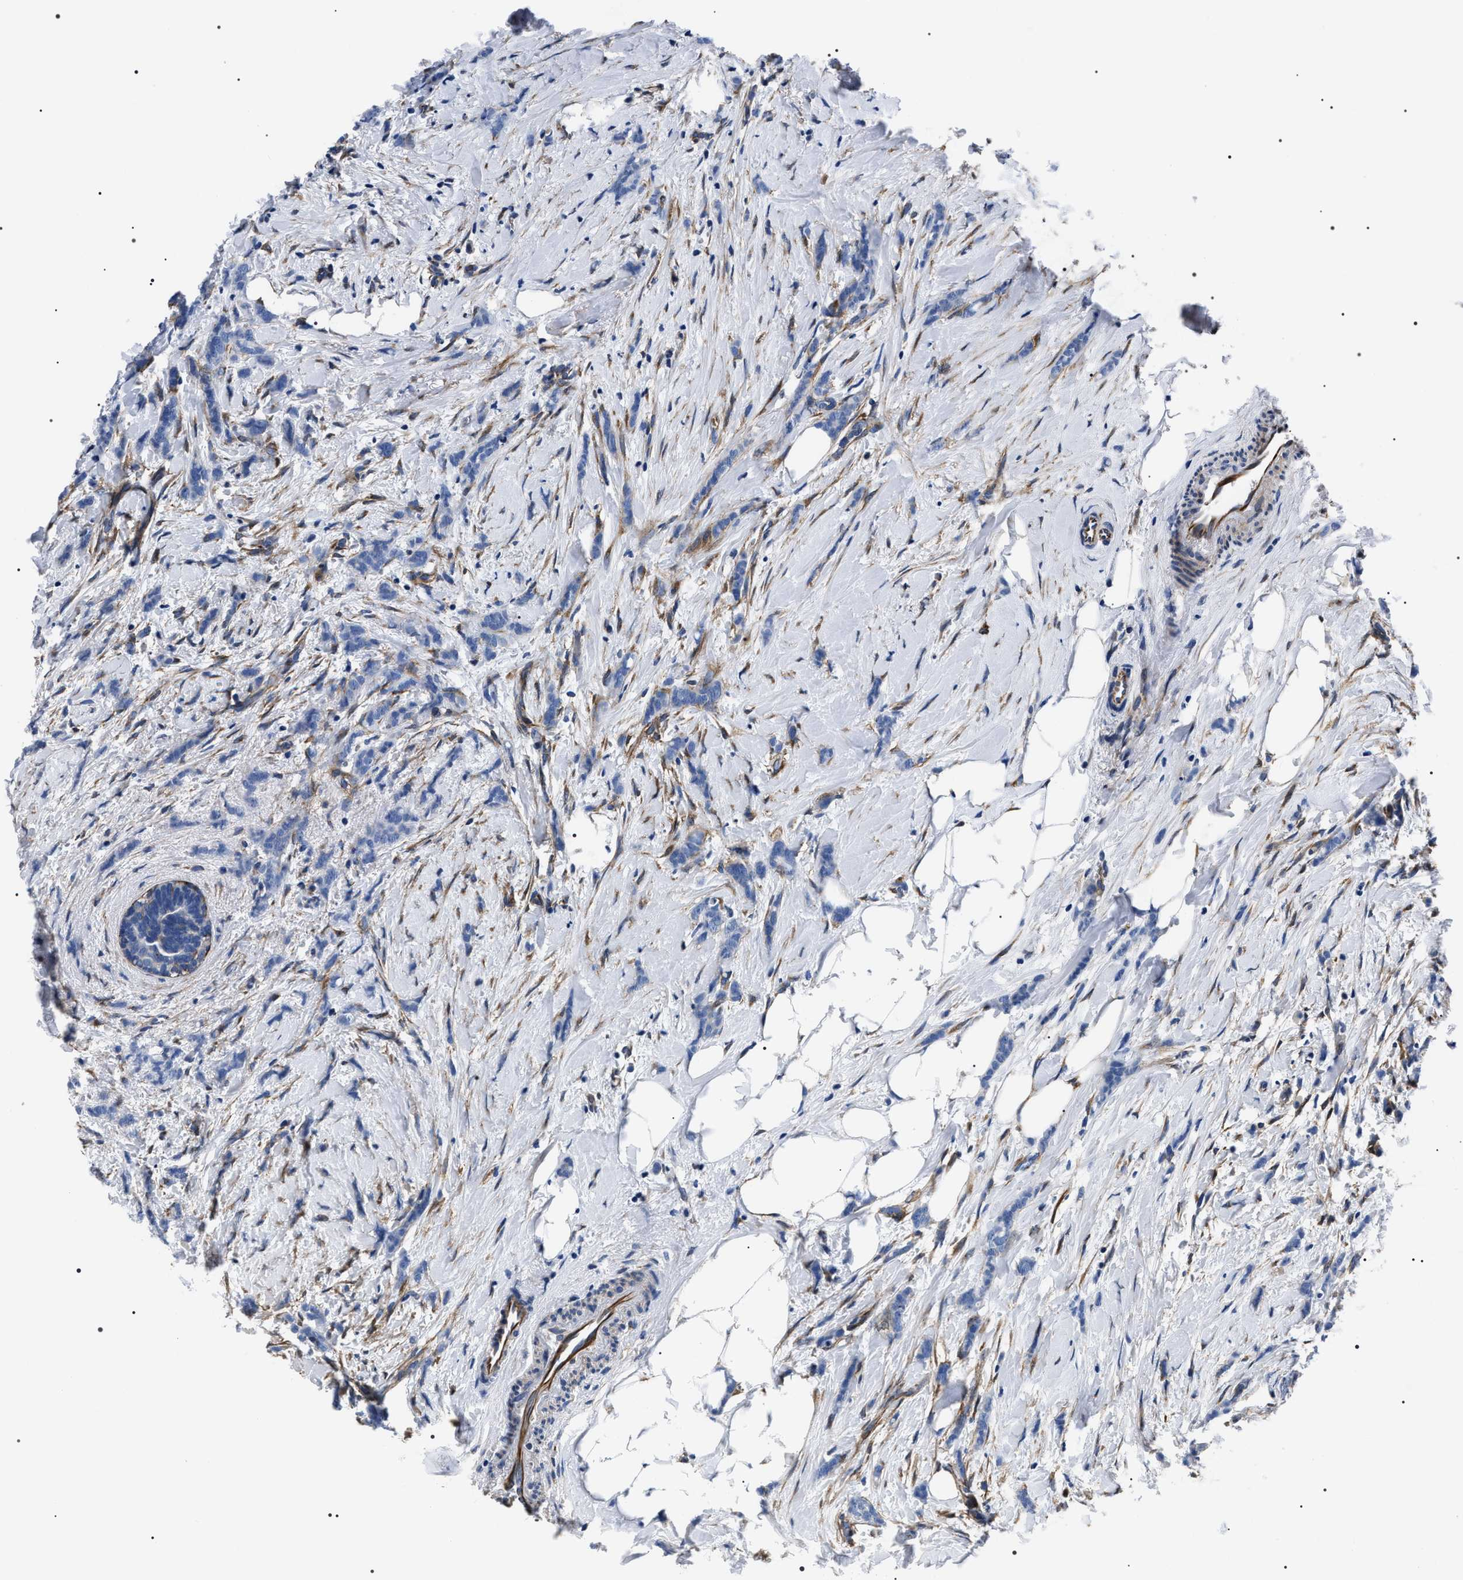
{"staining": {"intensity": "negative", "quantity": "none", "location": "none"}, "tissue": "breast cancer", "cell_type": "Tumor cells", "image_type": "cancer", "snomed": [{"axis": "morphology", "description": "Lobular carcinoma, in situ"}, {"axis": "morphology", "description": "Lobular carcinoma"}, {"axis": "topography", "description": "Breast"}], "caption": "DAB (3,3'-diaminobenzidine) immunohistochemical staining of human breast cancer (lobular carcinoma in situ) shows no significant positivity in tumor cells. (DAB immunohistochemistry (IHC), high magnification).", "gene": "BAG2", "patient": {"sex": "female", "age": 41}}